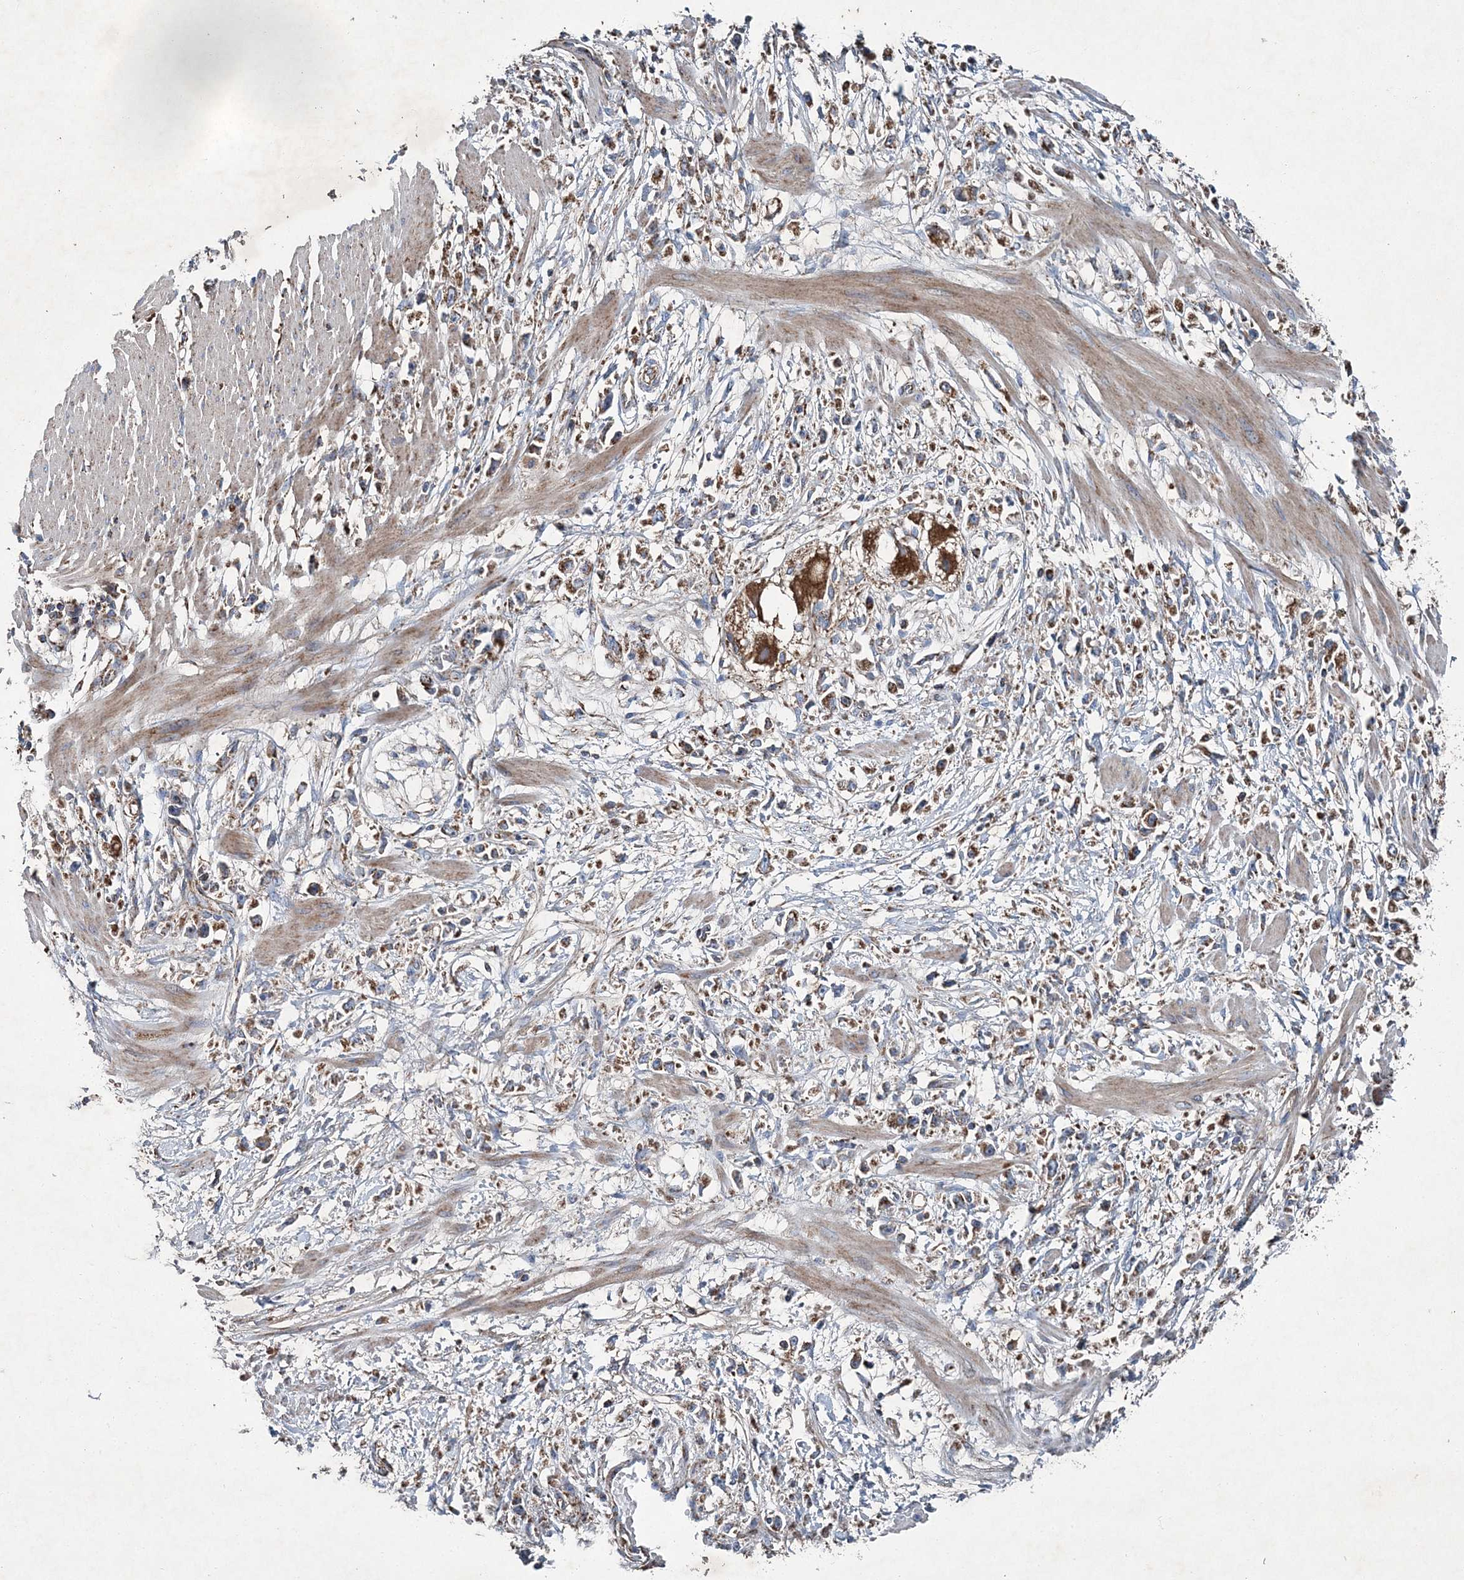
{"staining": {"intensity": "moderate", "quantity": ">75%", "location": "cytoplasmic/membranous"}, "tissue": "stomach cancer", "cell_type": "Tumor cells", "image_type": "cancer", "snomed": [{"axis": "morphology", "description": "Adenocarcinoma, NOS"}, {"axis": "topography", "description": "Stomach"}], "caption": "Tumor cells display medium levels of moderate cytoplasmic/membranous expression in approximately >75% of cells in human stomach cancer (adenocarcinoma).", "gene": "SPAG16", "patient": {"sex": "female", "age": 59}}